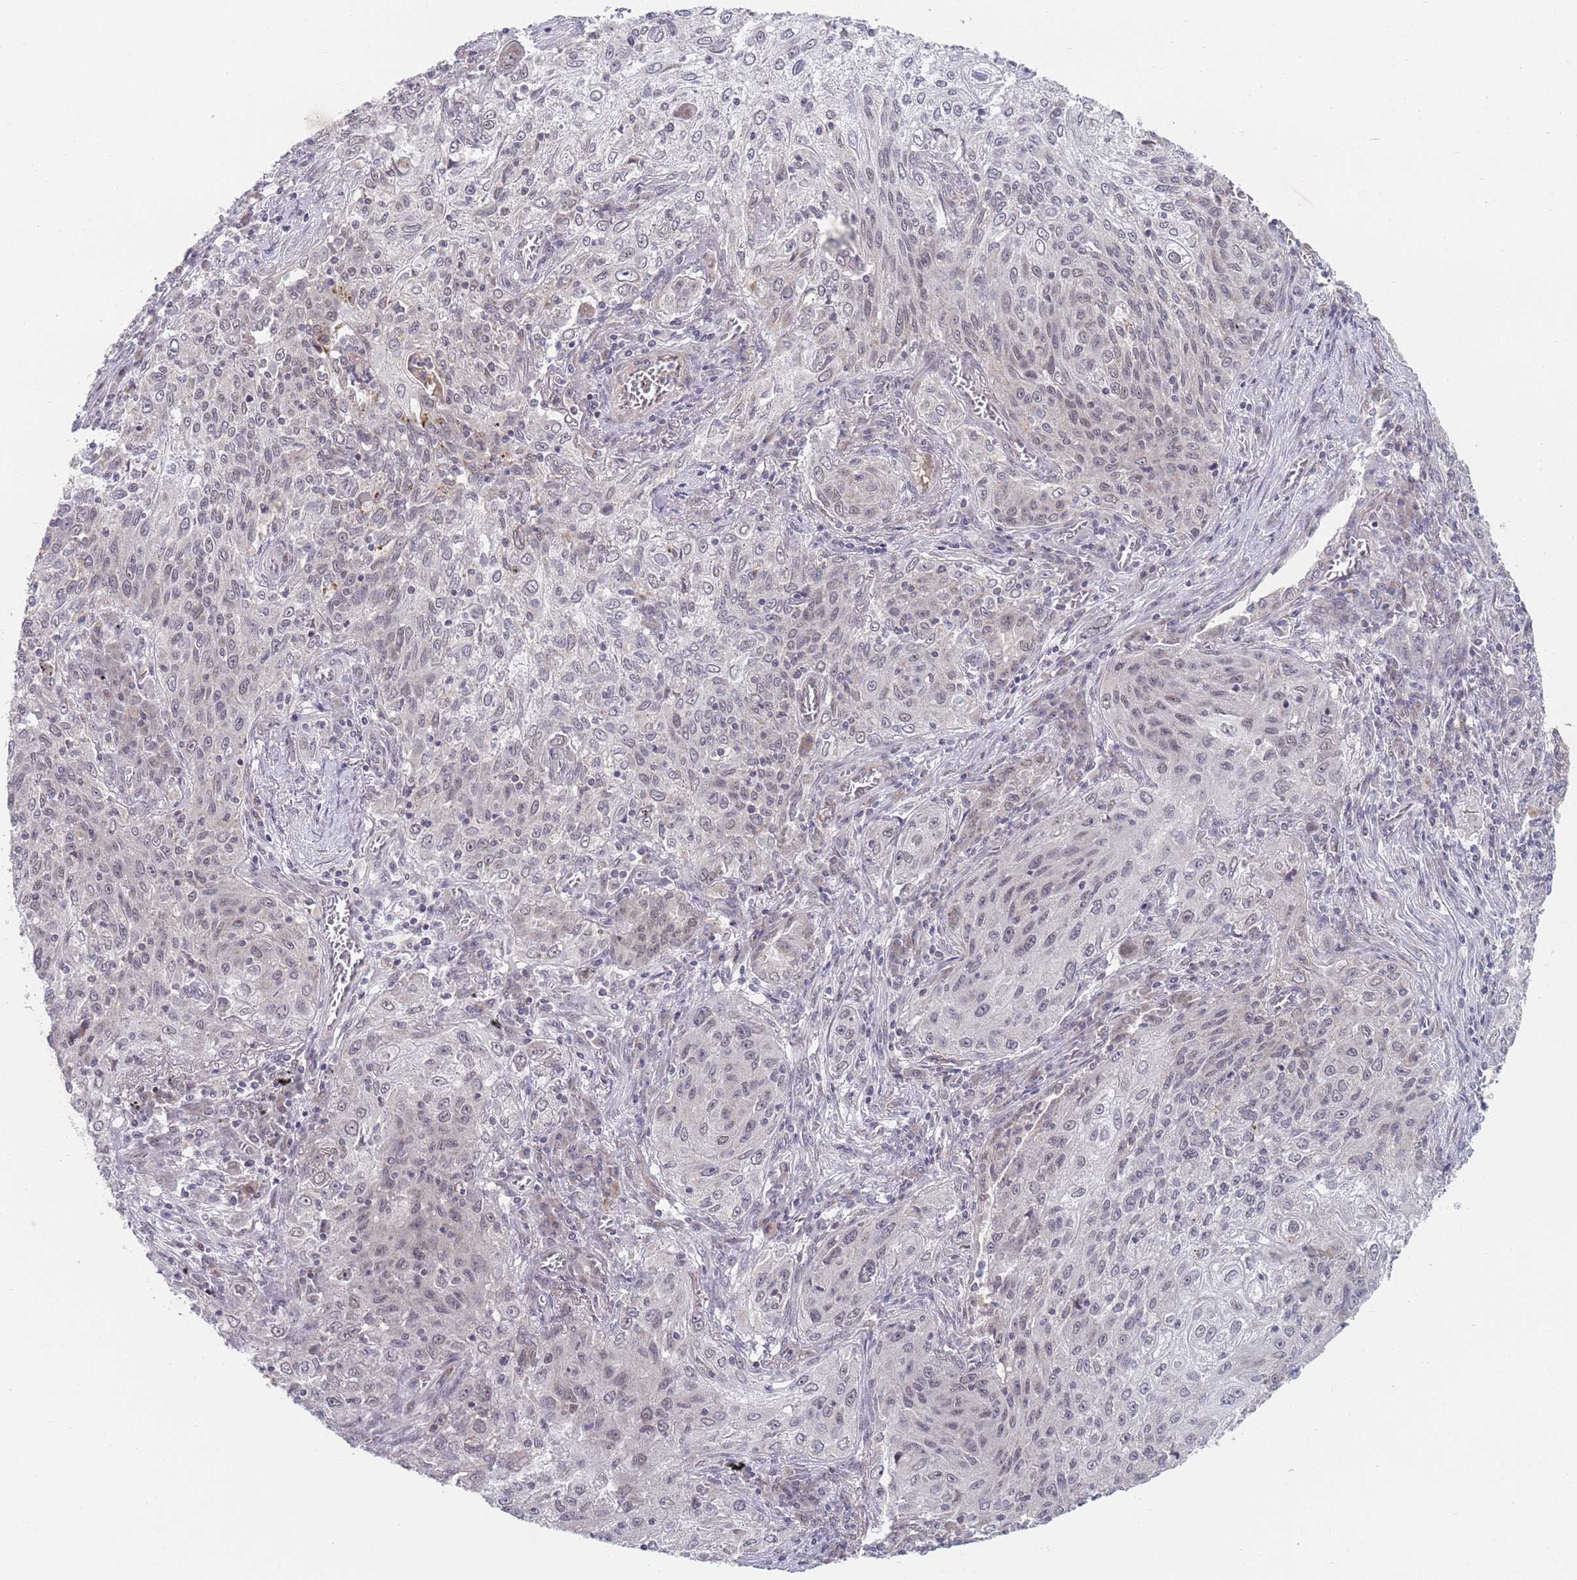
{"staining": {"intensity": "negative", "quantity": "none", "location": "none"}, "tissue": "lung cancer", "cell_type": "Tumor cells", "image_type": "cancer", "snomed": [{"axis": "morphology", "description": "Squamous cell carcinoma, NOS"}, {"axis": "topography", "description": "Lung"}], "caption": "Immunohistochemistry micrograph of human lung cancer (squamous cell carcinoma) stained for a protein (brown), which reveals no staining in tumor cells.", "gene": "B4GALT4", "patient": {"sex": "female", "age": 69}}